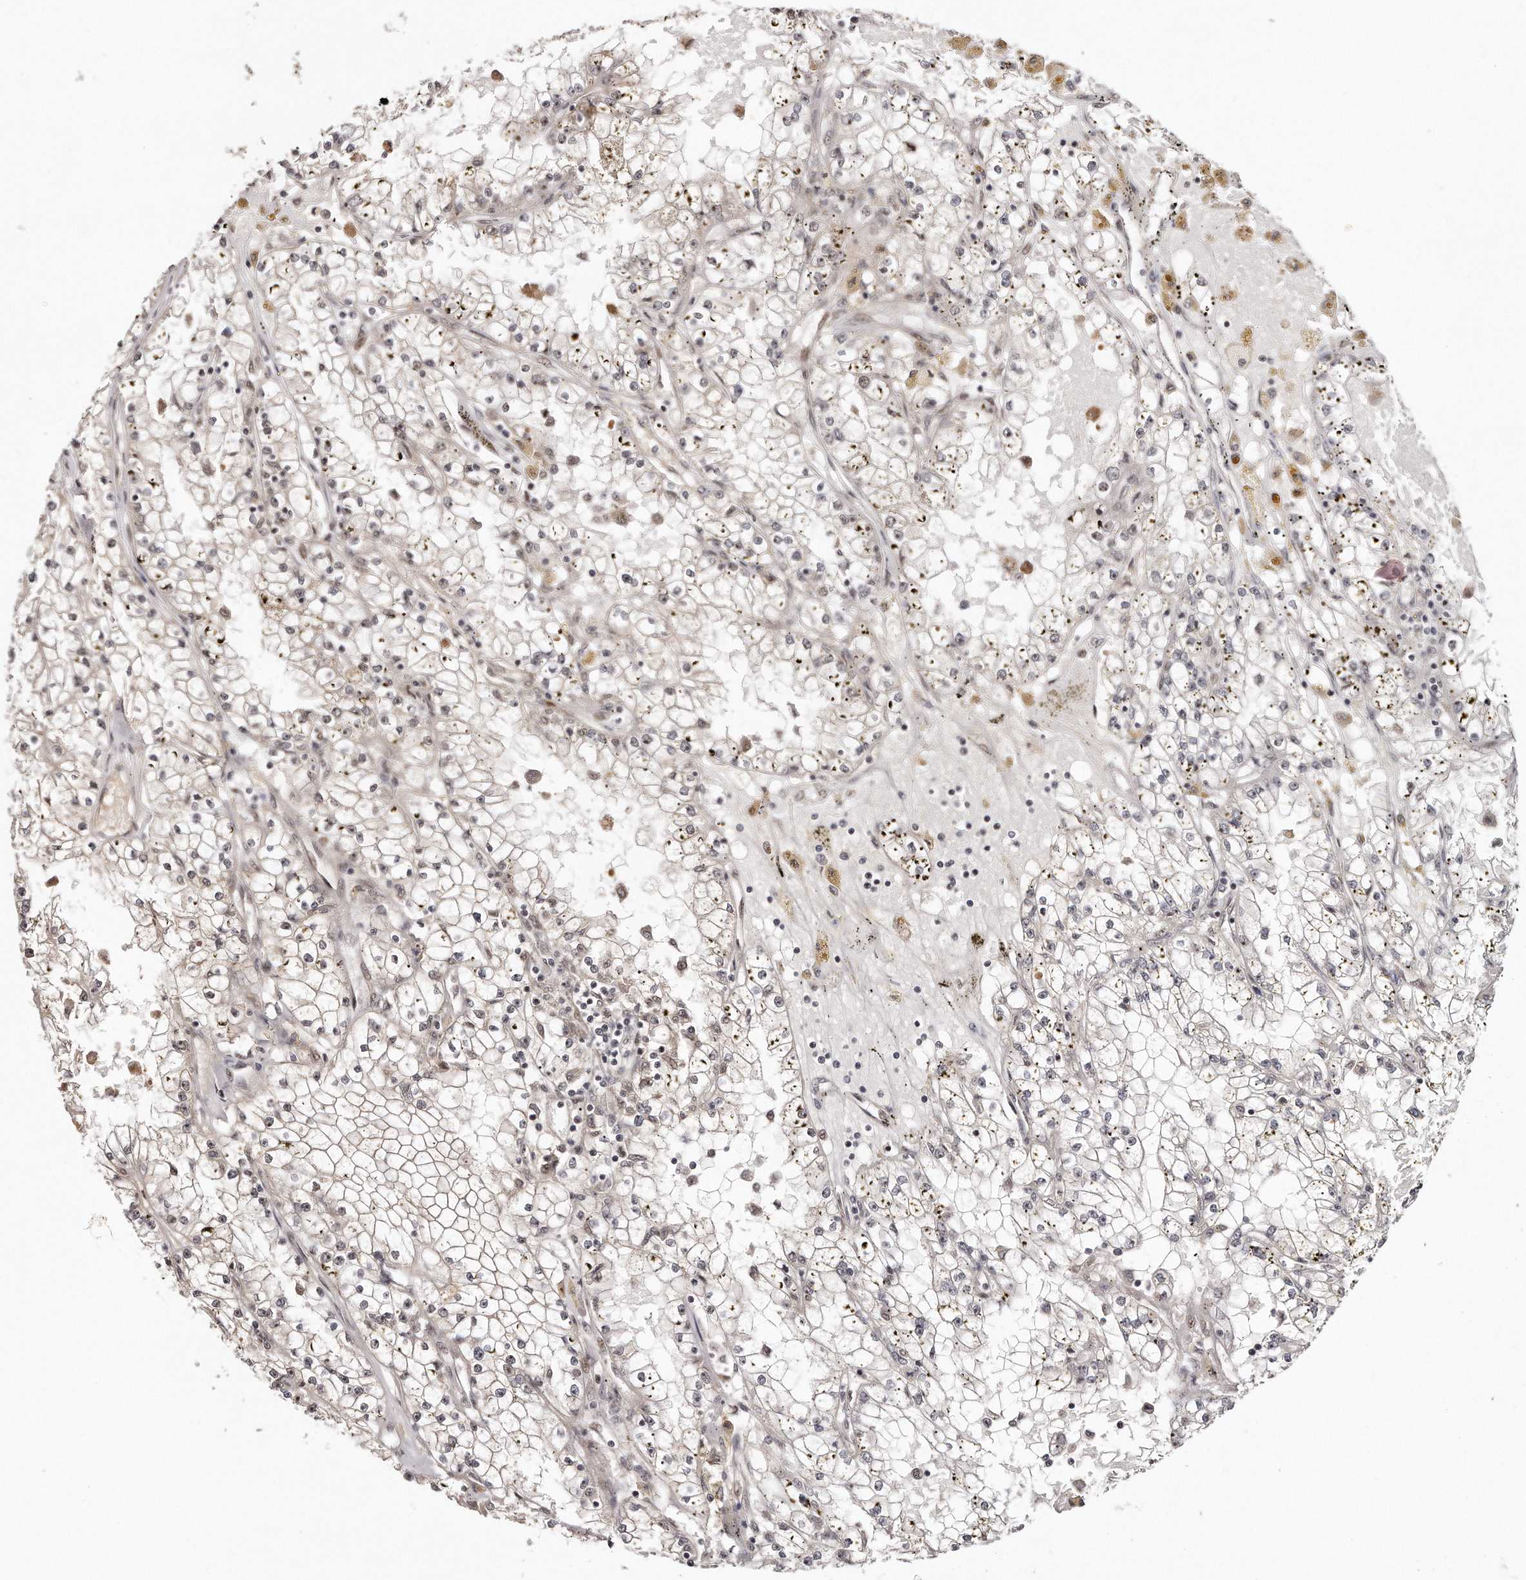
{"staining": {"intensity": "weak", "quantity": "<25%", "location": "cytoplasmic/membranous,nuclear"}, "tissue": "renal cancer", "cell_type": "Tumor cells", "image_type": "cancer", "snomed": [{"axis": "morphology", "description": "Adenocarcinoma, NOS"}, {"axis": "topography", "description": "Kidney"}], "caption": "A micrograph of renal cancer (adenocarcinoma) stained for a protein exhibits no brown staining in tumor cells.", "gene": "SOX4", "patient": {"sex": "male", "age": 56}}